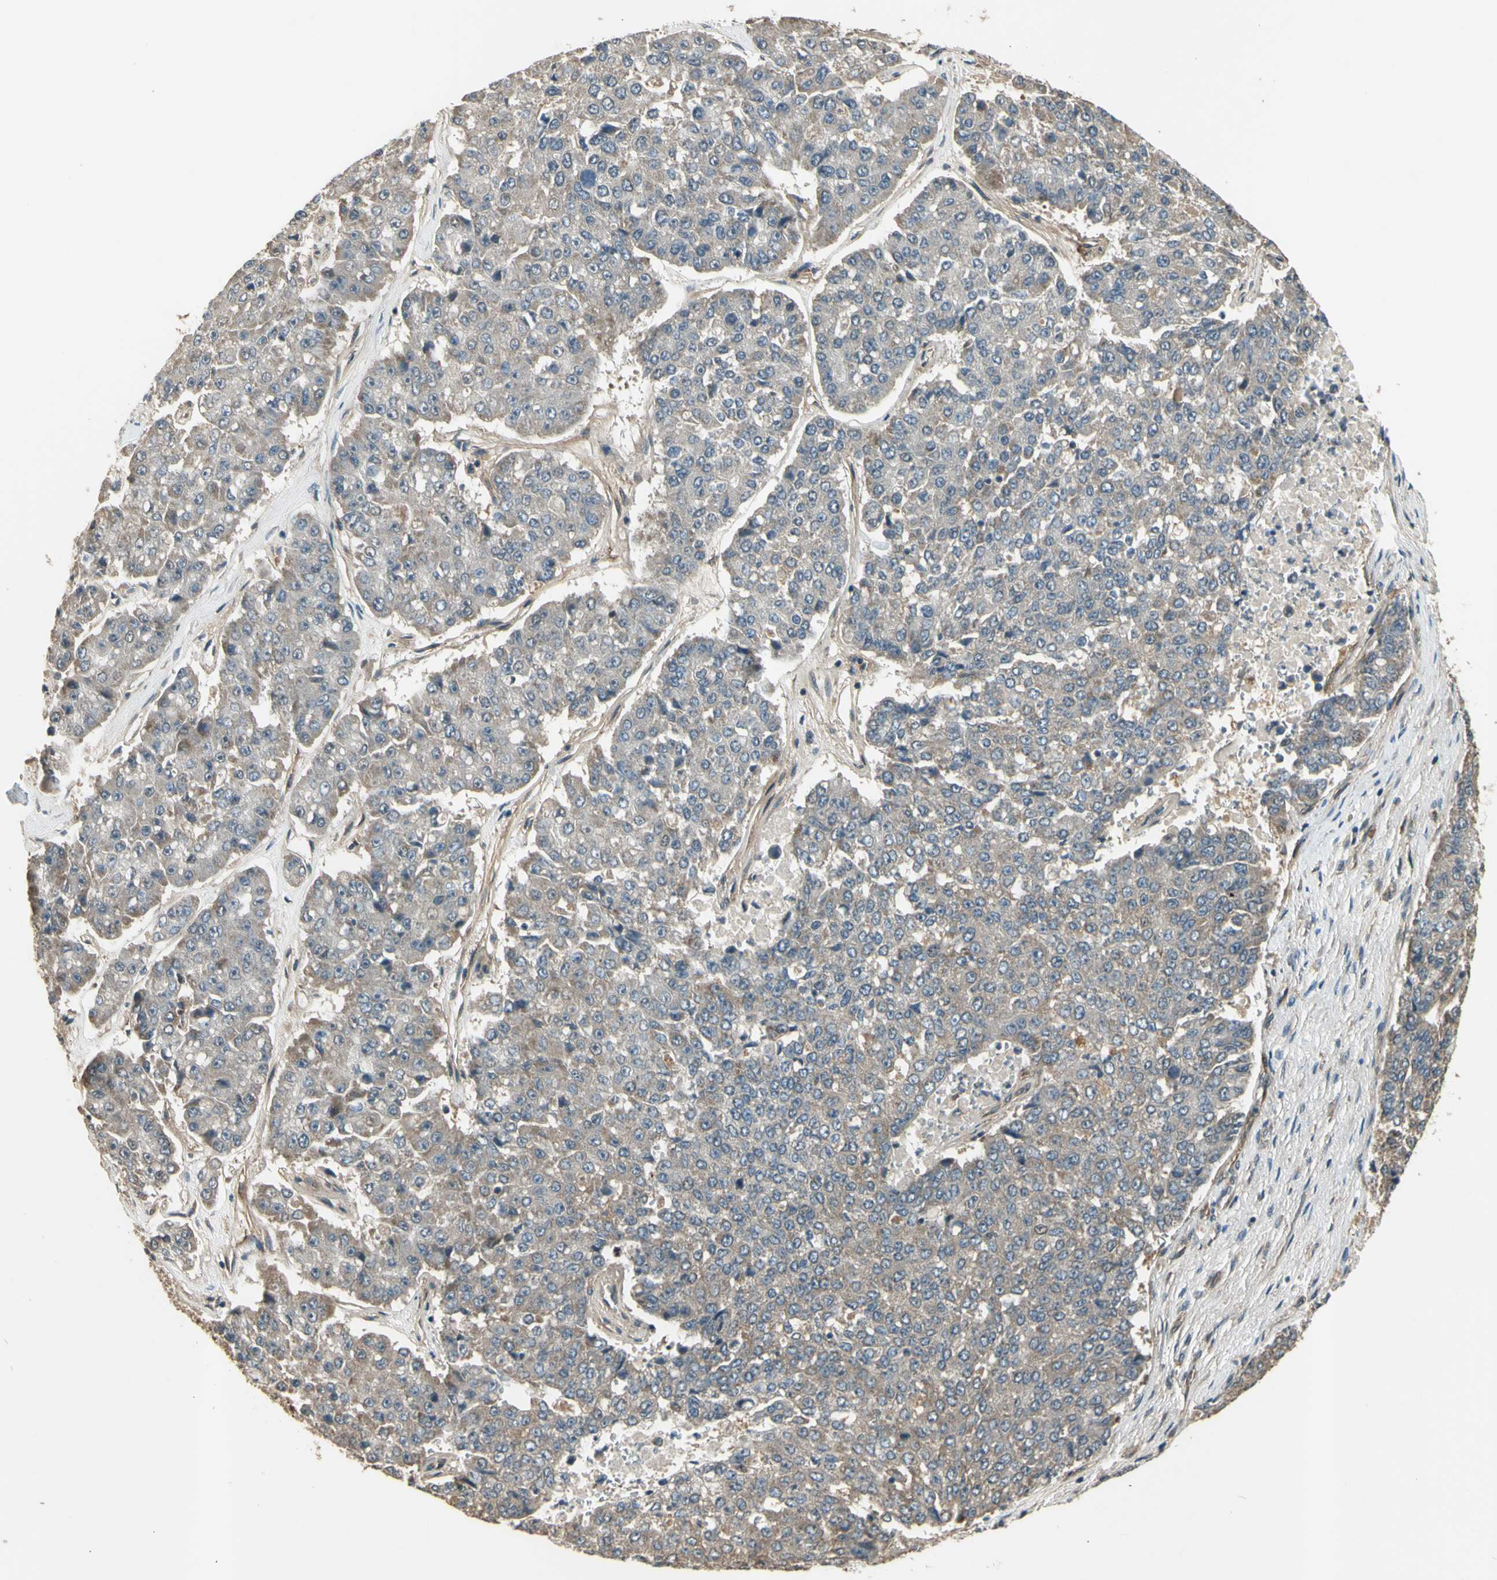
{"staining": {"intensity": "weak", "quantity": "25%-75%", "location": "cytoplasmic/membranous"}, "tissue": "pancreatic cancer", "cell_type": "Tumor cells", "image_type": "cancer", "snomed": [{"axis": "morphology", "description": "Adenocarcinoma, NOS"}, {"axis": "topography", "description": "Pancreas"}], "caption": "Tumor cells exhibit weak cytoplasmic/membranous positivity in about 25%-75% of cells in adenocarcinoma (pancreatic). The staining was performed using DAB (3,3'-diaminobenzidine) to visualize the protein expression in brown, while the nuclei were stained in blue with hematoxylin (Magnification: 20x).", "gene": "EFNB2", "patient": {"sex": "male", "age": 50}}